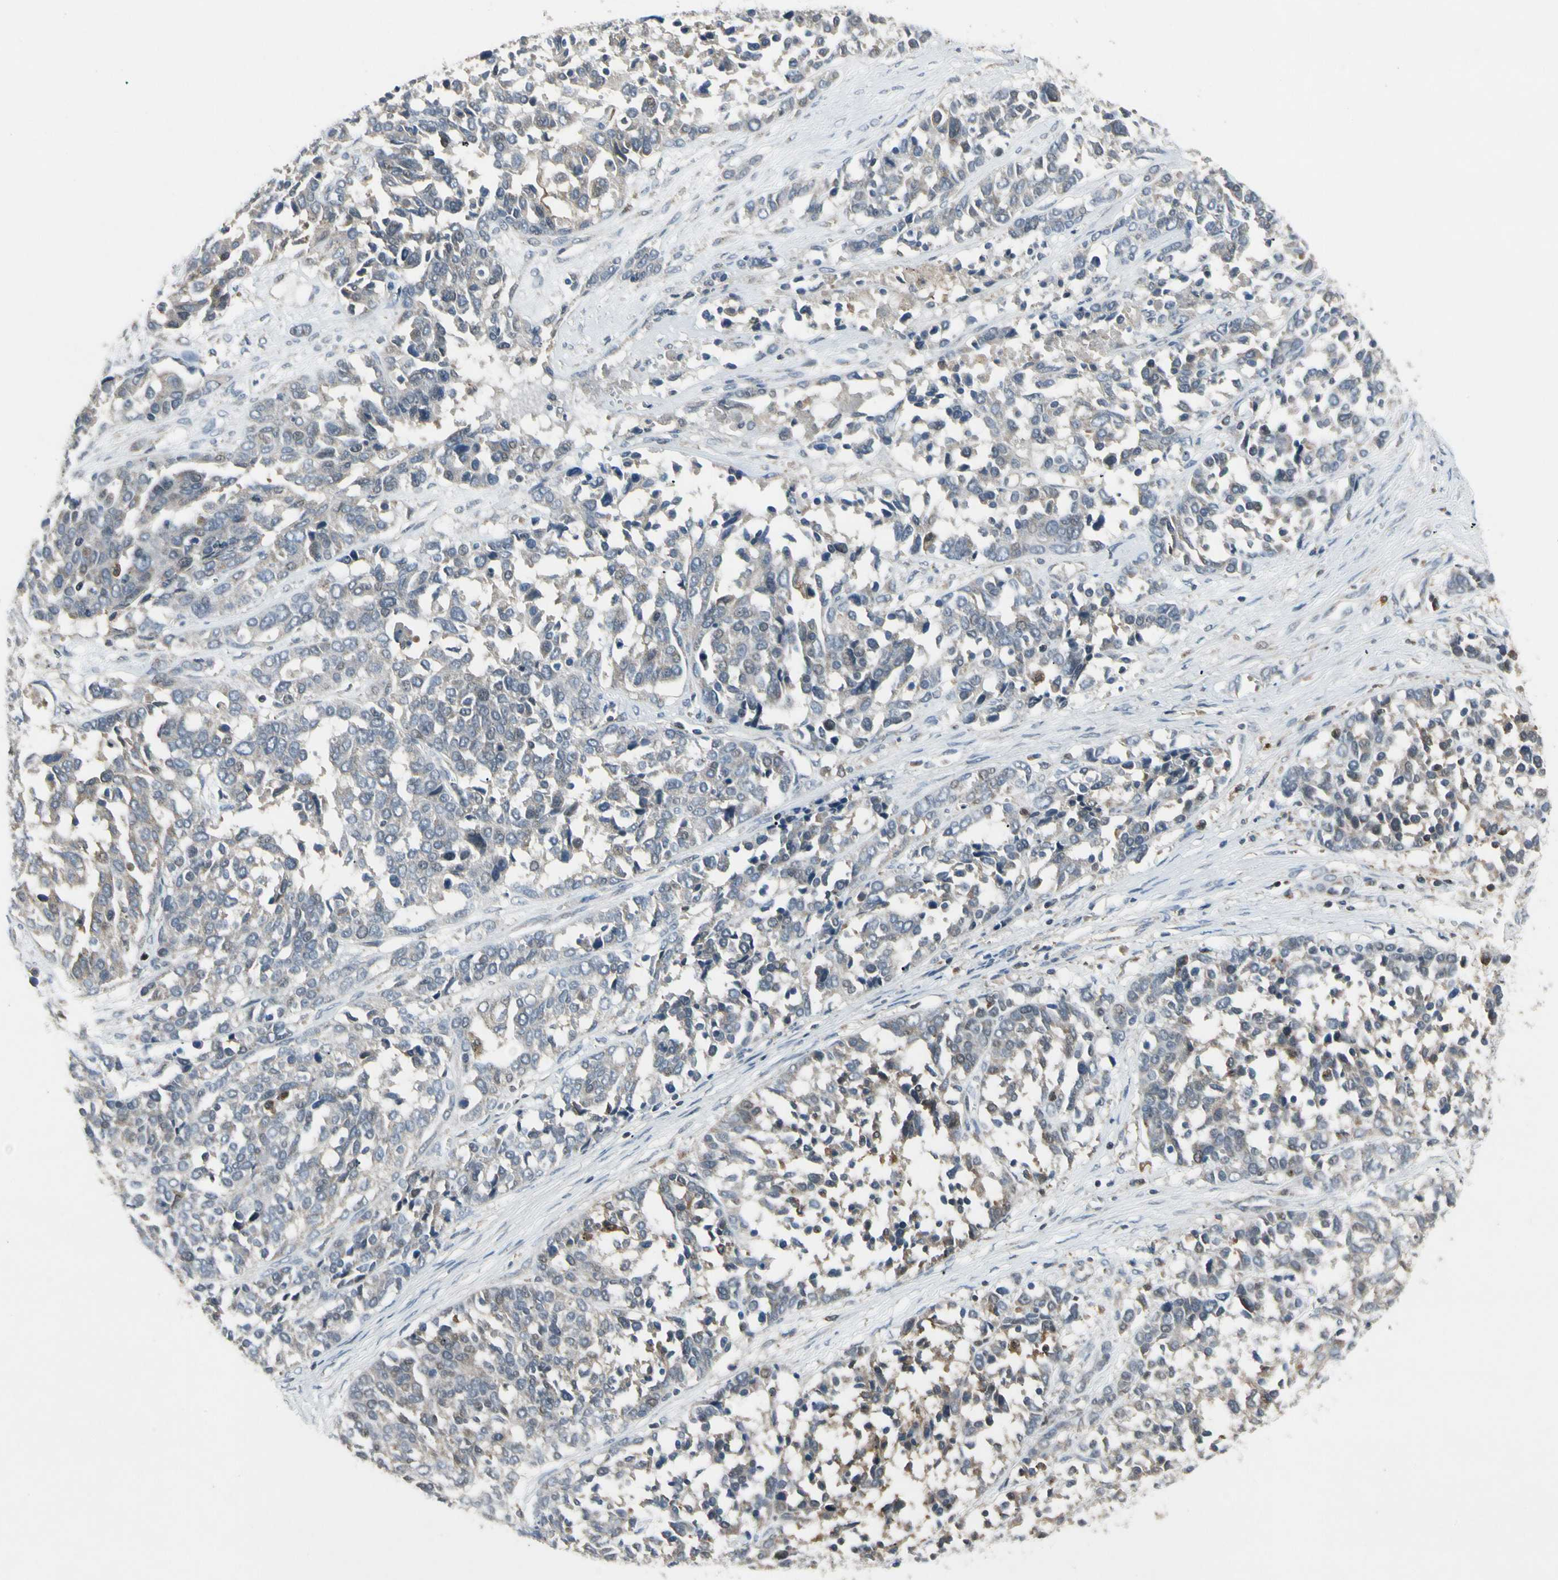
{"staining": {"intensity": "weak", "quantity": "<25%", "location": "cytoplasmic/membranous,nuclear"}, "tissue": "ovarian cancer", "cell_type": "Tumor cells", "image_type": "cancer", "snomed": [{"axis": "morphology", "description": "Cystadenocarcinoma, serous, NOS"}, {"axis": "topography", "description": "Ovary"}], "caption": "The immunohistochemistry (IHC) image has no significant expression in tumor cells of ovarian cancer (serous cystadenocarcinoma) tissue.", "gene": "NMI", "patient": {"sex": "female", "age": 44}}